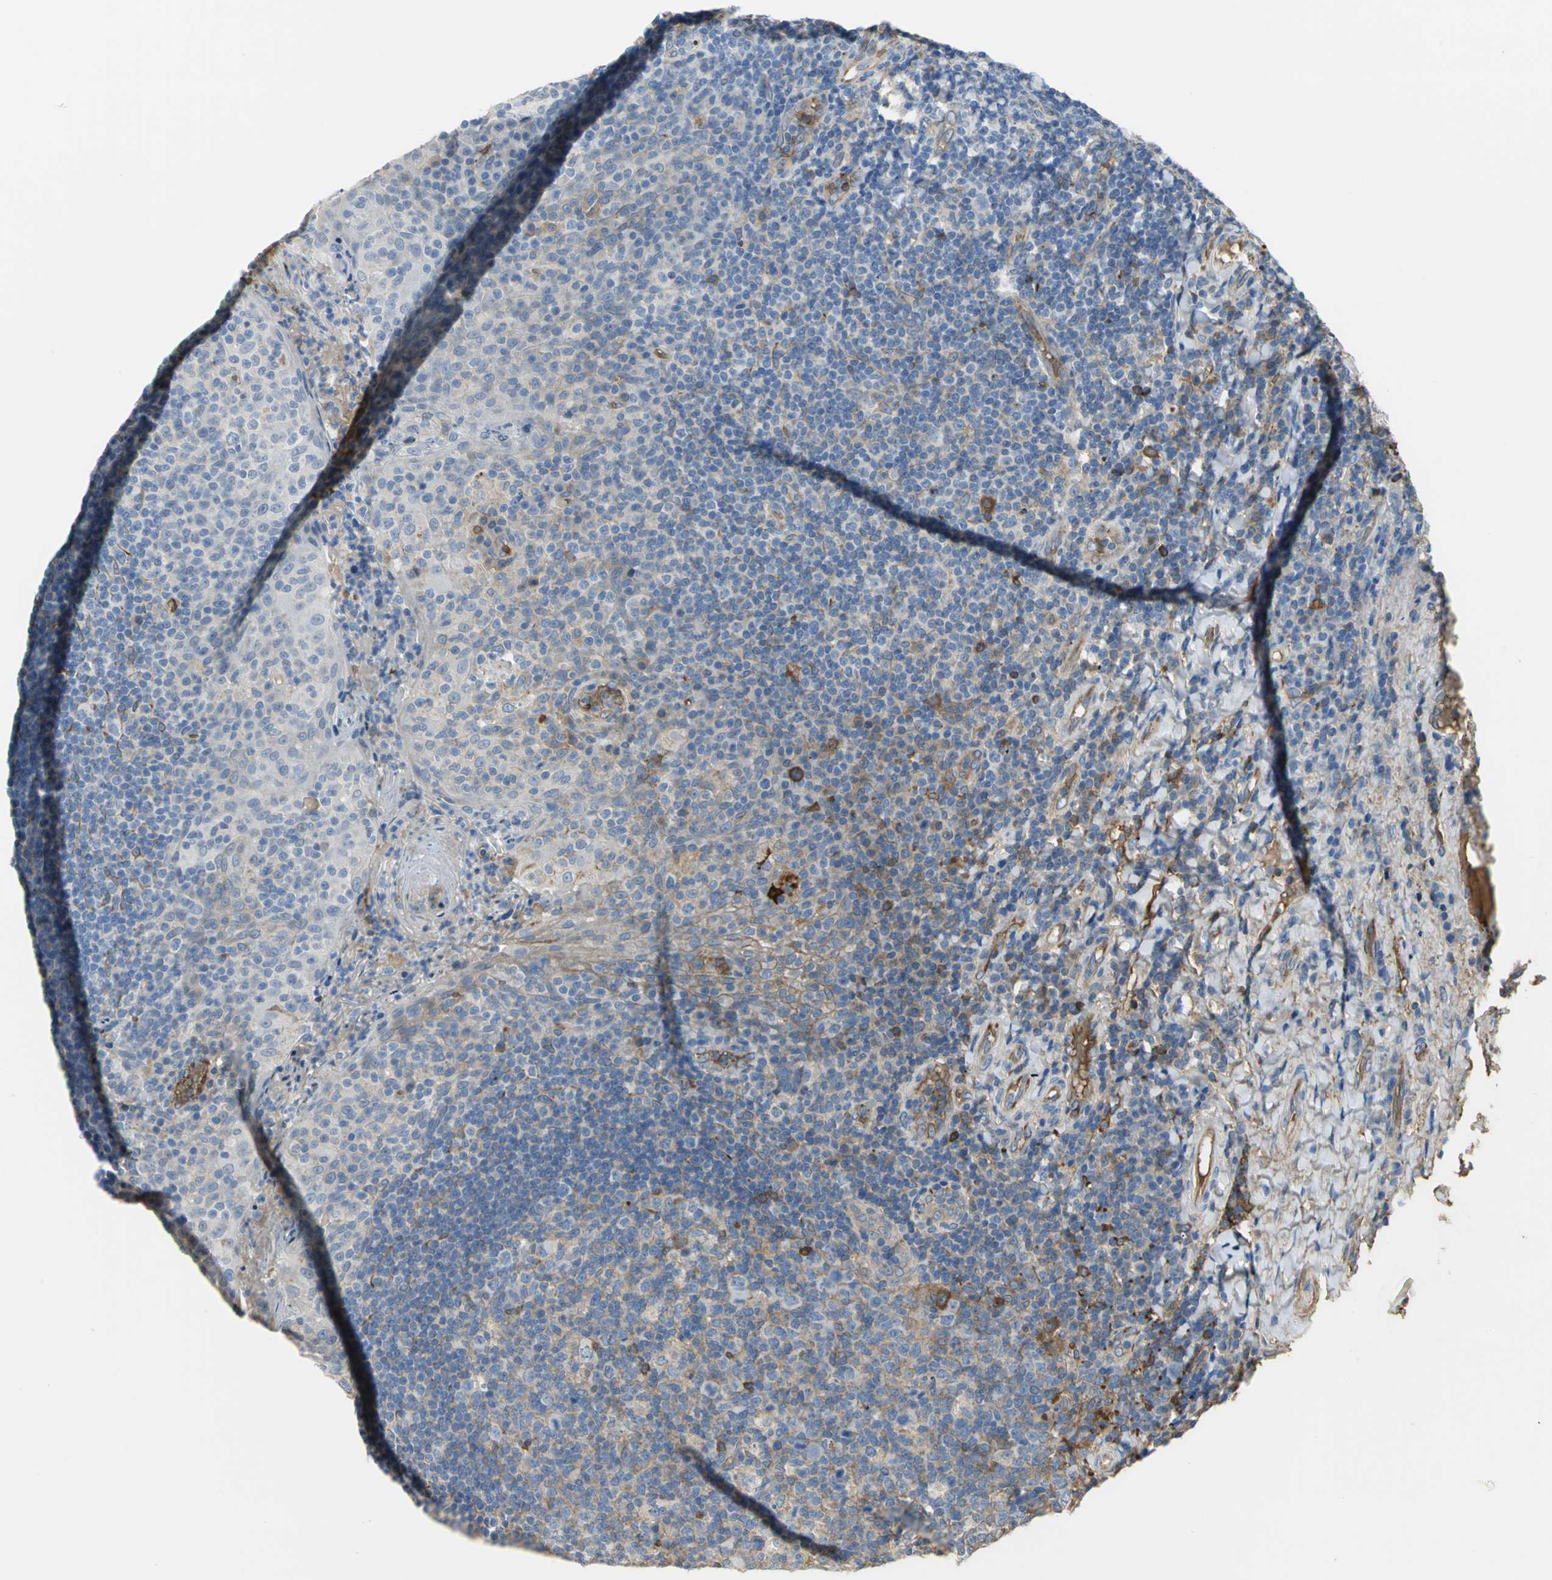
{"staining": {"intensity": "moderate", "quantity": "<25%", "location": "cytoplasmic/membranous"}, "tissue": "tonsil", "cell_type": "Germinal center cells", "image_type": "normal", "snomed": [{"axis": "morphology", "description": "Normal tissue, NOS"}, {"axis": "topography", "description": "Tonsil"}], "caption": "This image displays immunohistochemistry (IHC) staining of normal tonsil, with low moderate cytoplasmic/membranous positivity in about <25% of germinal center cells.", "gene": "TREM1", "patient": {"sex": "male", "age": 17}}